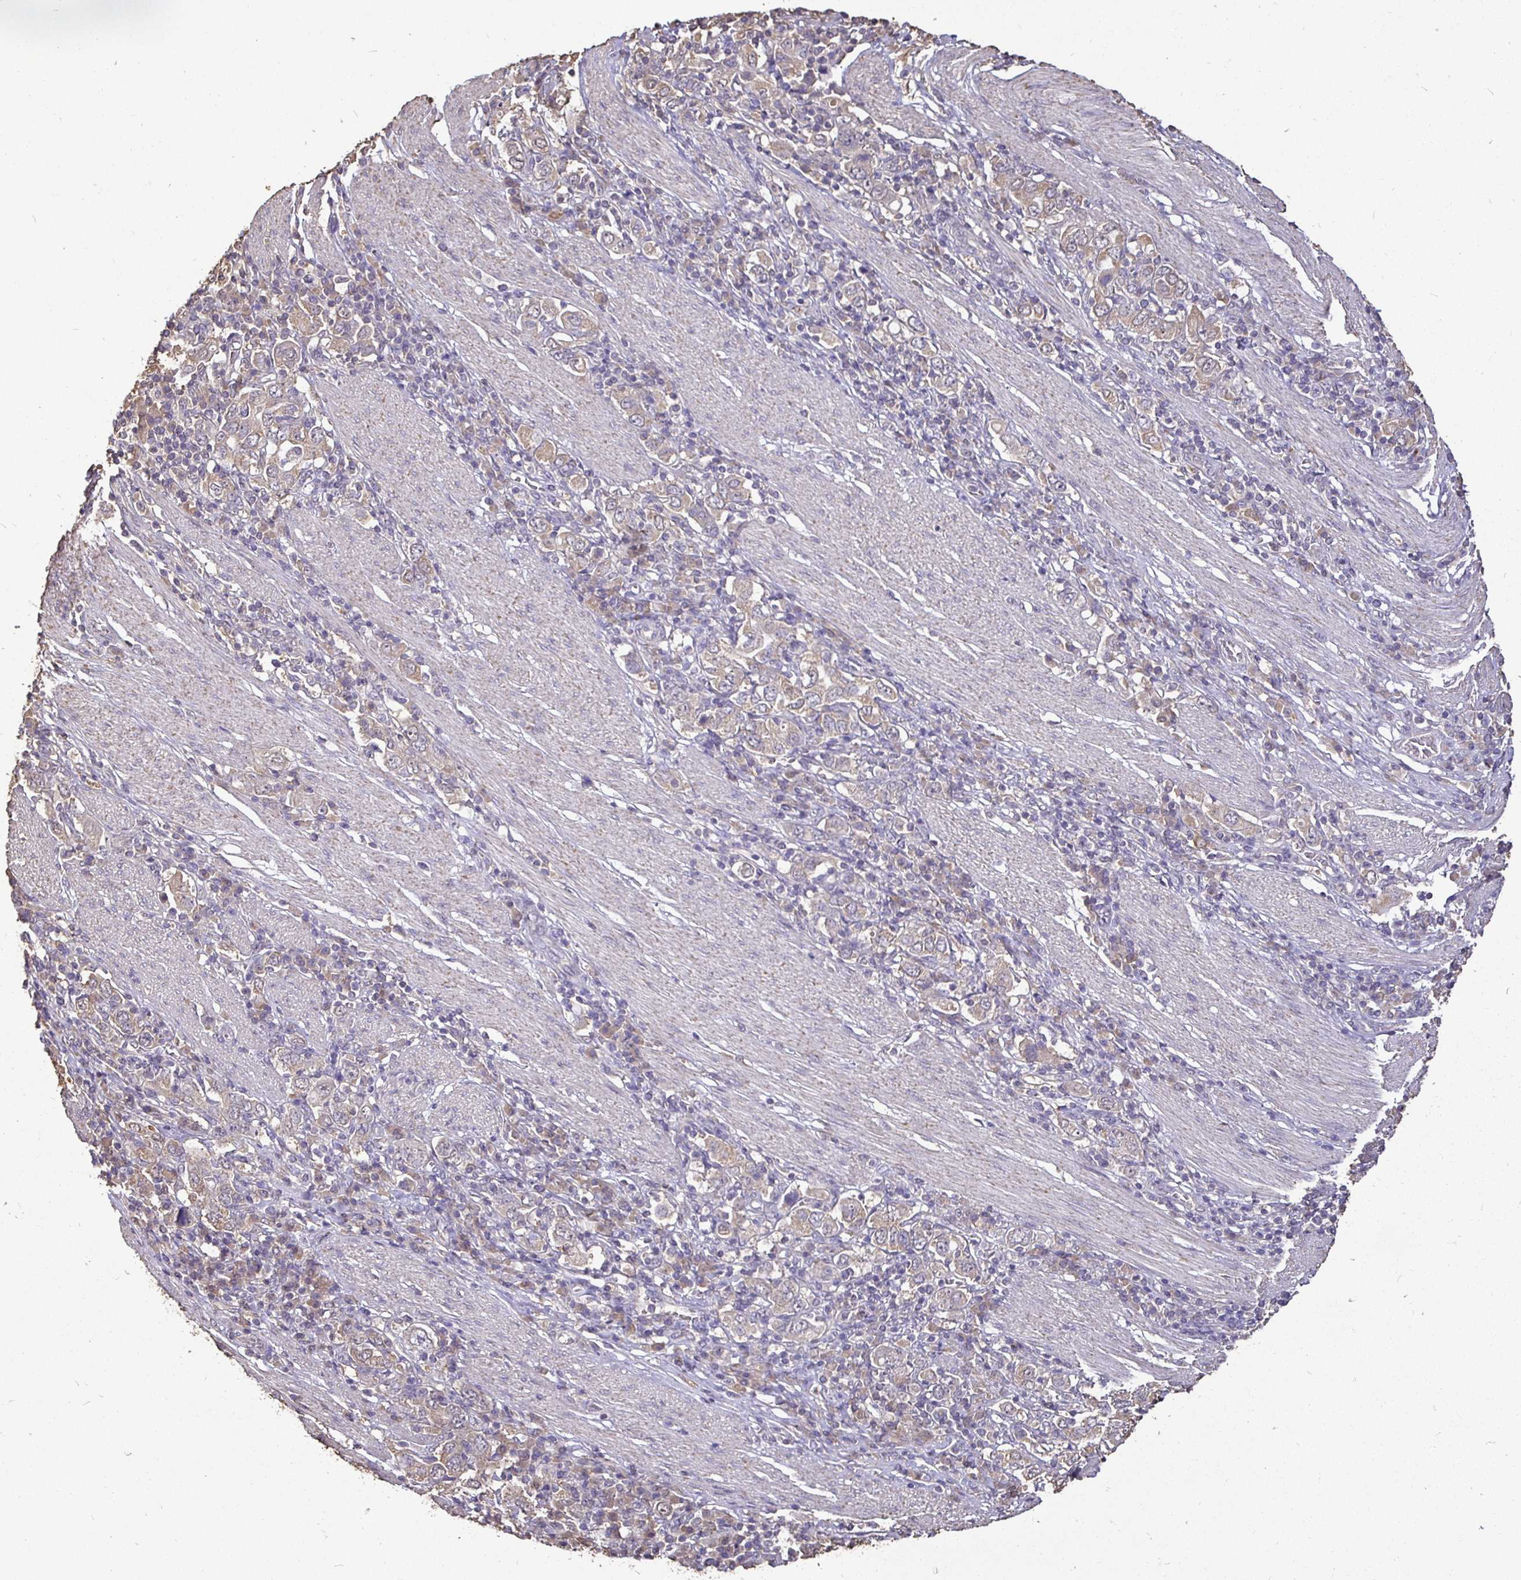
{"staining": {"intensity": "weak", "quantity": "25%-75%", "location": "cytoplasmic/membranous"}, "tissue": "stomach cancer", "cell_type": "Tumor cells", "image_type": "cancer", "snomed": [{"axis": "morphology", "description": "Adenocarcinoma, NOS"}, {"axis": "topography", "description": "Stomach, upper"}, {"axis": "topography", "description": "Stomach"}], "caption": "Protein staining reveals weak cytoplasmic/membranous positivity in approximately 25%-75% of tumor cells in adenocarcinoma (stomach).", "gene": "MAPK8IP3", "patient": {"sex": "male", "age": 62}}